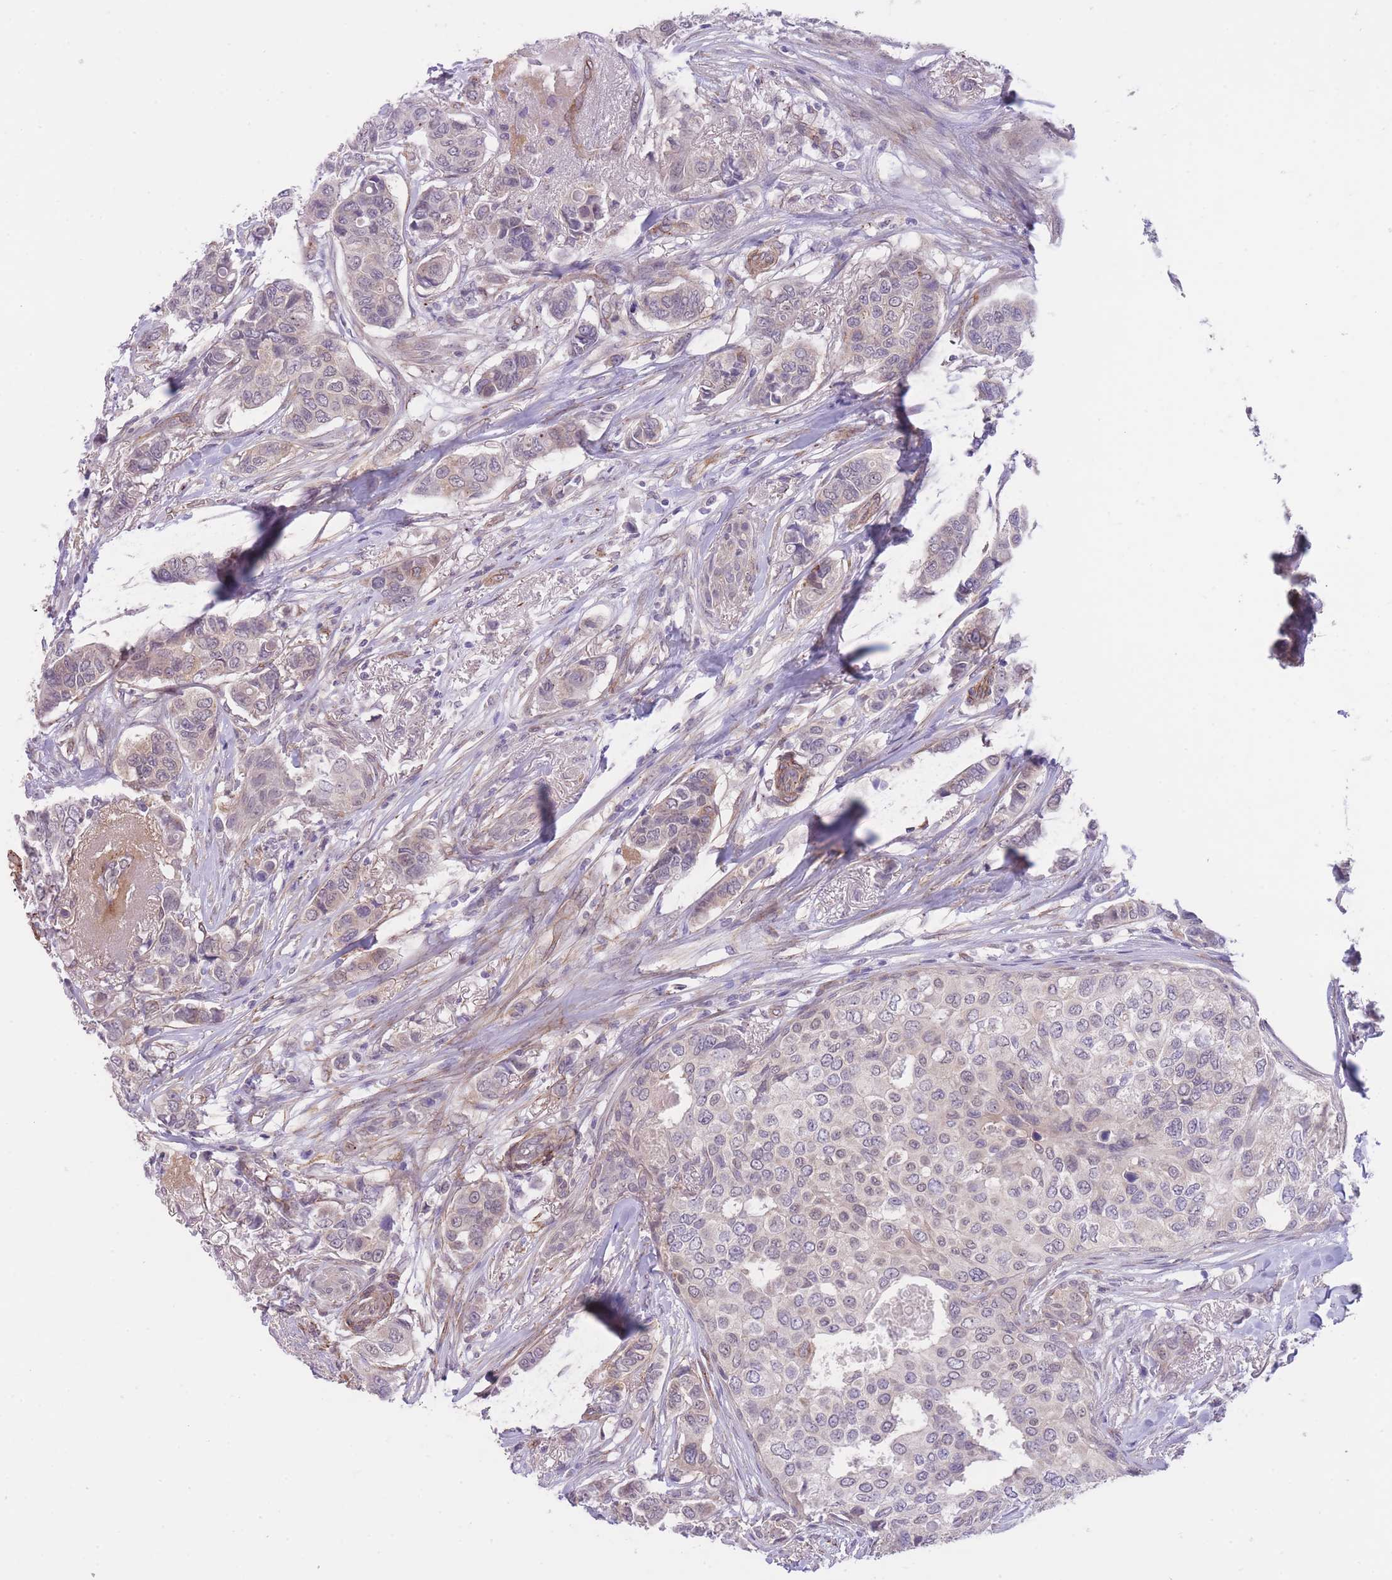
{"staining": {"intensity": "weak", "quantity": "<25%", "location": "cytoplasmic/membranous"}, "tissue": "breast cancer", "cell_type": "Tumor cells", "image_type": "cancer", "snomed": [{"axis": "morphology", "description": "Lobular carcinoma"}, {"axis": "topography", "description": "Breast"}], "caption": "Photomicrograph shows no protein positivity in tumor cells of breast cancer tissue. Nuclei are stained in blue.", "gene": "QTRT1", "patient": {"sex": "female", "age": 51}}